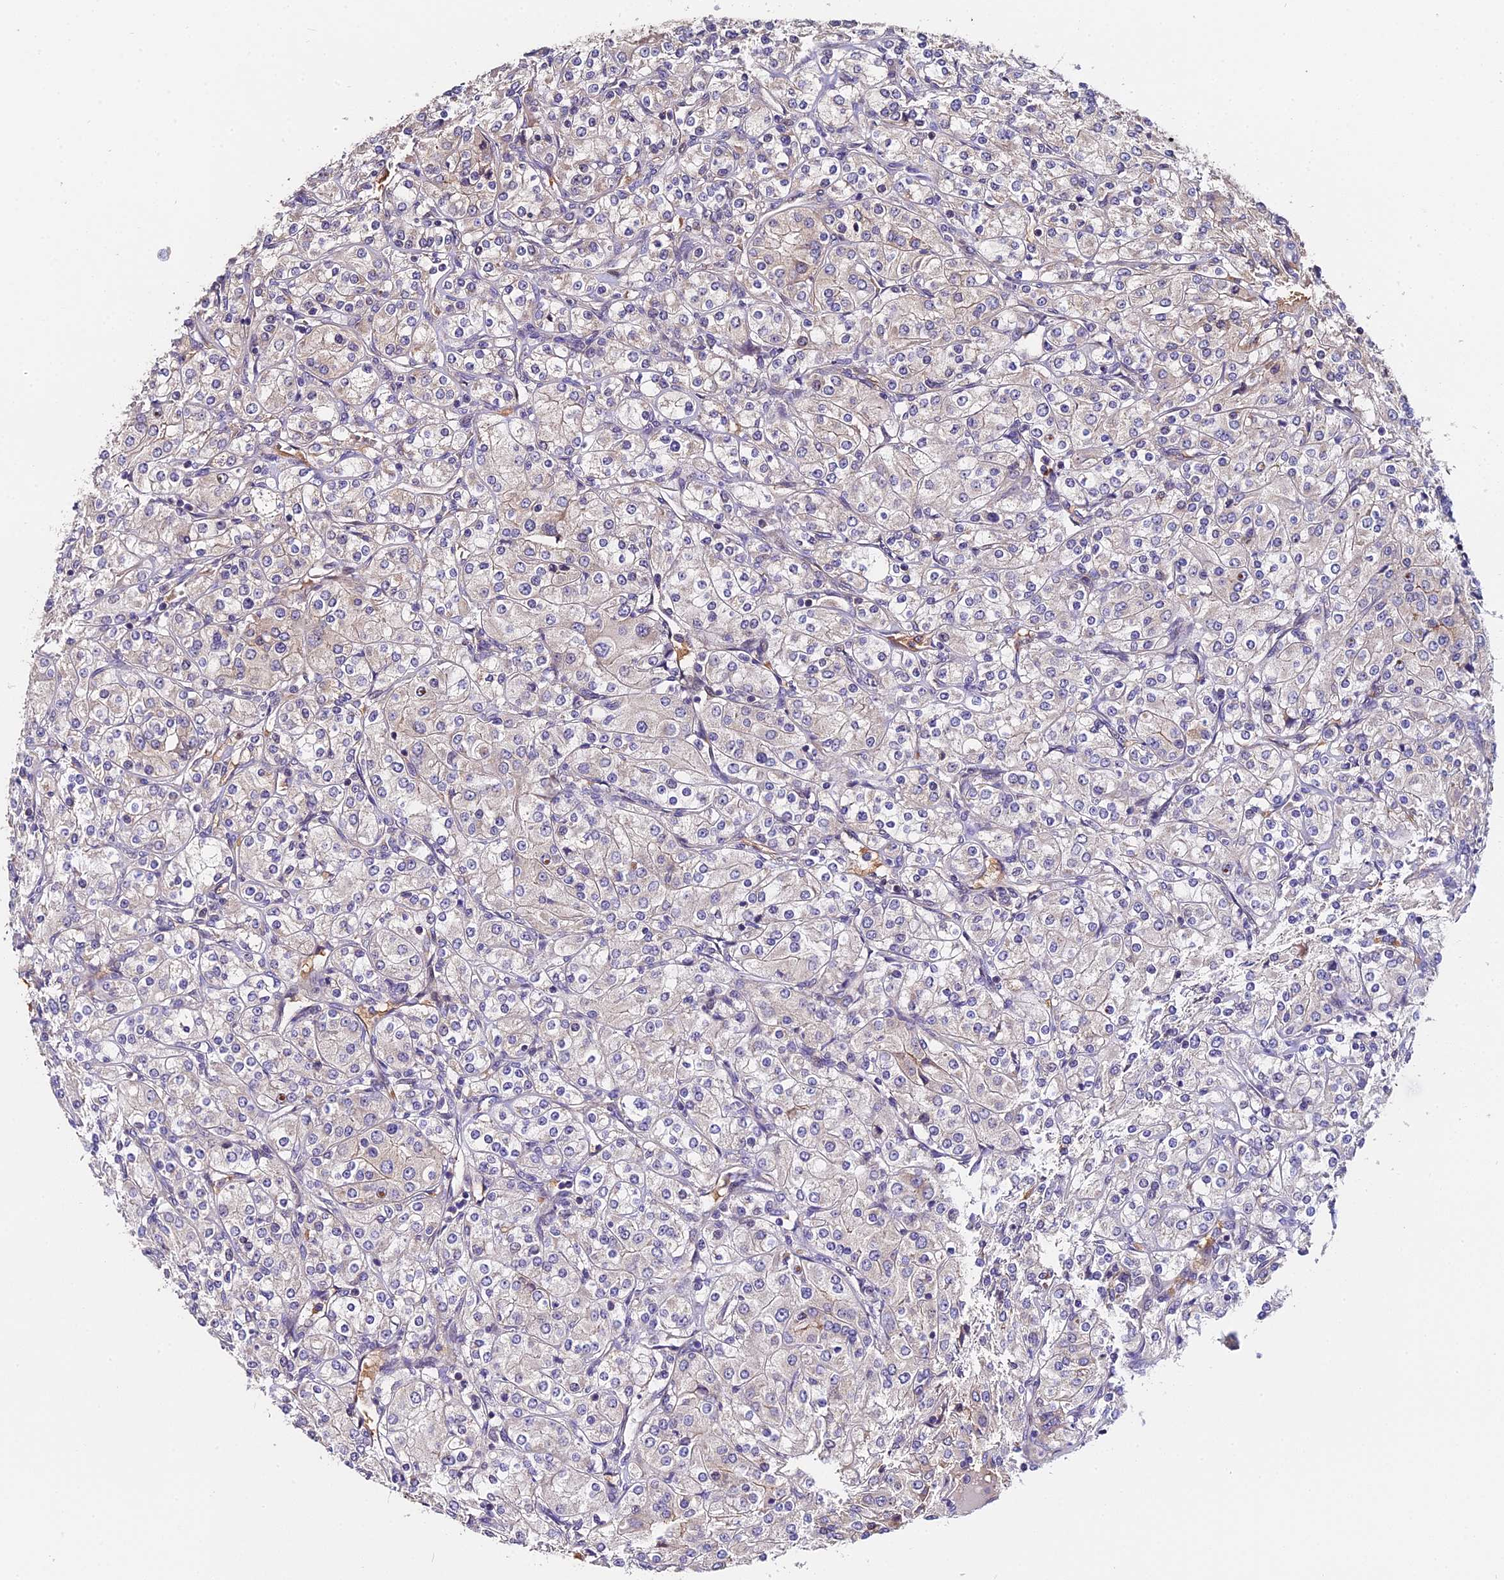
{"staining": {"intensity": "negative", "quantity": "none", "location": "none"}, "tissue": "renal cancer", "cell_type": "Tumor cells", "image_type": "cancer", "snomed": [{"axis": "morphology", "description": "Adenocarcinoma, NOS"}, {"axis": "topography", "description": "Kidney"}], "caption": "Immunohistochemistry (IHC) image of renal adenocarcinoma stained for a protein (brown), which reveals no staining in tumor cells. (Stains: DAB (3,3'-diaminobenzidine) immunohistochemistry (IHC) with hematoxylin counter stain, Microscopy: brightfield microscopy at high magnification).", "gene": "TRMT1", "patient": {"sex": "male", "age": 77}}